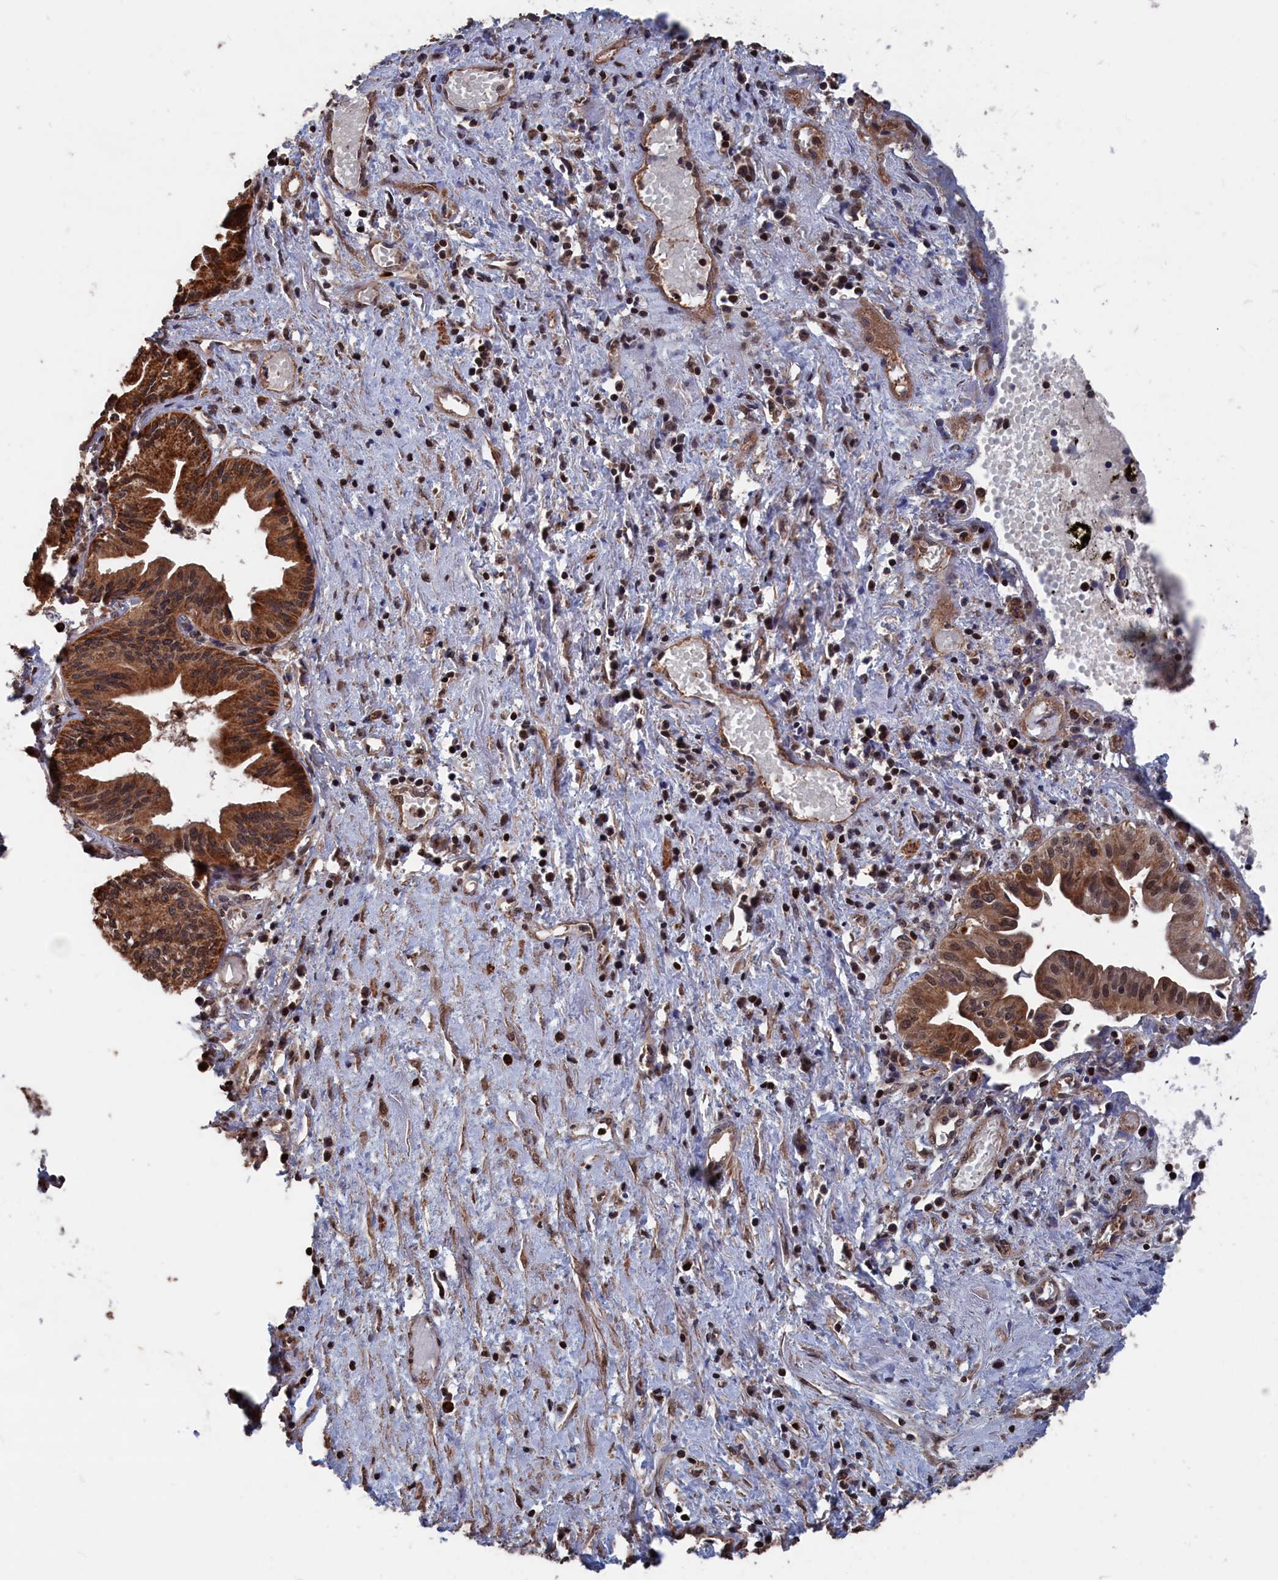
{"staining": {"intensity": "moderate", "quantity": ">75%", "location": "cytoplasmic/membranous,nuclear"}, "tissue": "pancreatic cancer", "cell_type": "Tumor cells", "image_type": "cancer", "snomed": [{"axis": "morphology", "description": "Adenocarcinoma, NOS"}, {"axis": "topography", "description": "Pancreas"}], "caption": "Pancreatic cancer (adenocarcinoma) stained for a protein (brown) exhibits moderate cytoplasmic/membranous and nuclear positive positivity in about >75% of tumor cells.", "gene": "PDE12", "patient": {"sex": "female", "age": 50}}